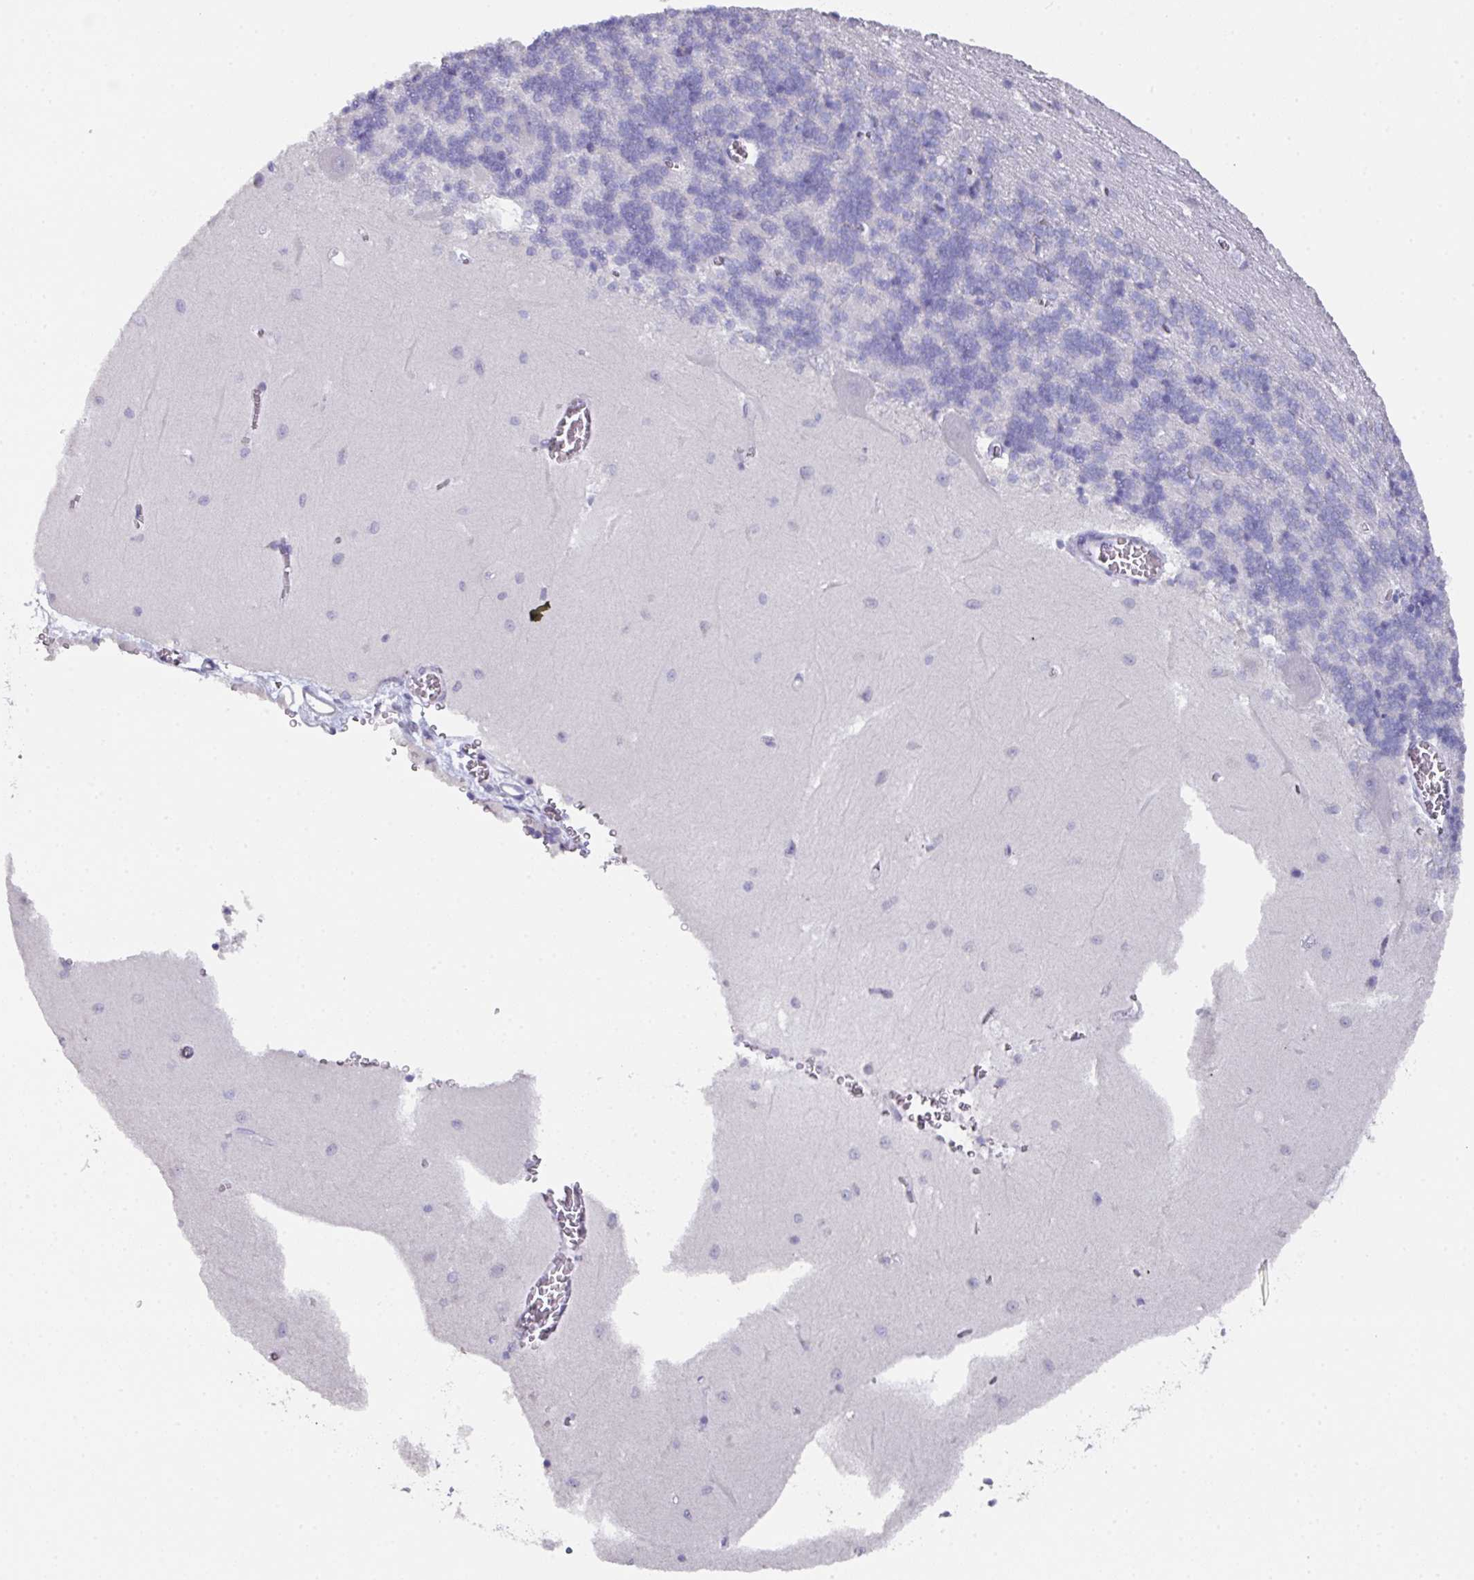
{"staining": {"intensity": "negative", "quantity": "none", "location": "none"}, "tissue": "cerebellum", "cell_type": "Cells in granular layer", "image_type": "normal", "snomed": [{"axis": "morphology", "description": "Normal tissue, NOS"}, {"axis": "topography", "description": "Cerebellum"}], "caption": "High power microscopy photomicrograph of an immunohistochemistry (IHC) photomicrograph of normal cerebellum, revealing no significant staining in cells in granular layer. Nuclei are stained in blue.", "gene": "DAZ1", "patient": {"sex": "male", "age": 37}}